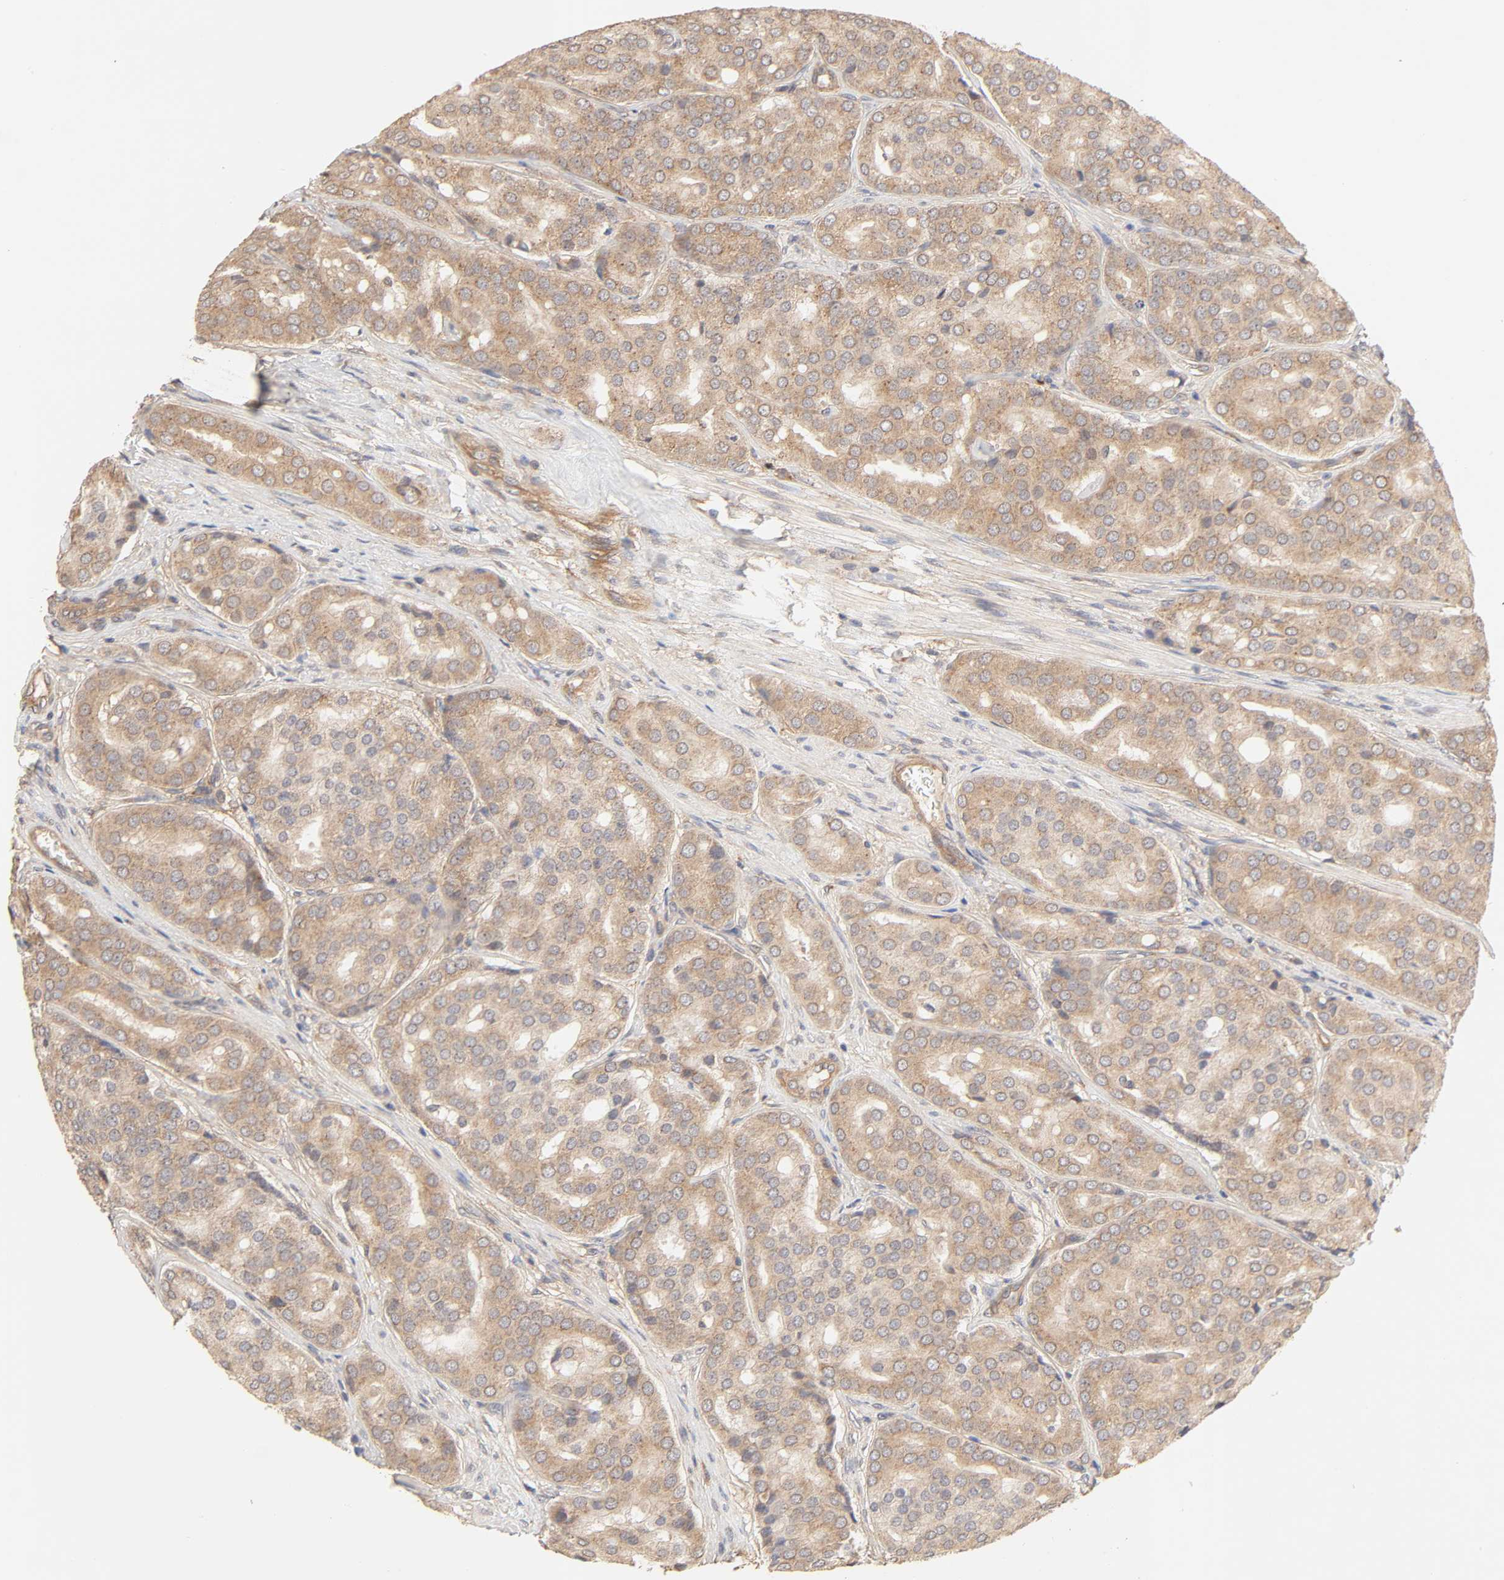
{"staining": {"intensity": "strong", "quantity": ">75%", "location": "cytoplasmic/membranous"}, "tissue": "prostate cancer", "cell_type": "Tumor cells", "image_type": "cancer", "snomed": [{"axis": "morphology", "description": "Adenocarcinoma, High grade"}, {"axis": "topography", "description": "Prostate"}], "caption": "Human prostate cancer (high-grade adenocarcinoma) stained for a protein (brown) demonstrates strong cytoplasmic/membranous positive expression in approximately >75% of tumor cells.", "gene": "EPS8", "patient": {"sex": "male", "age": 64}}